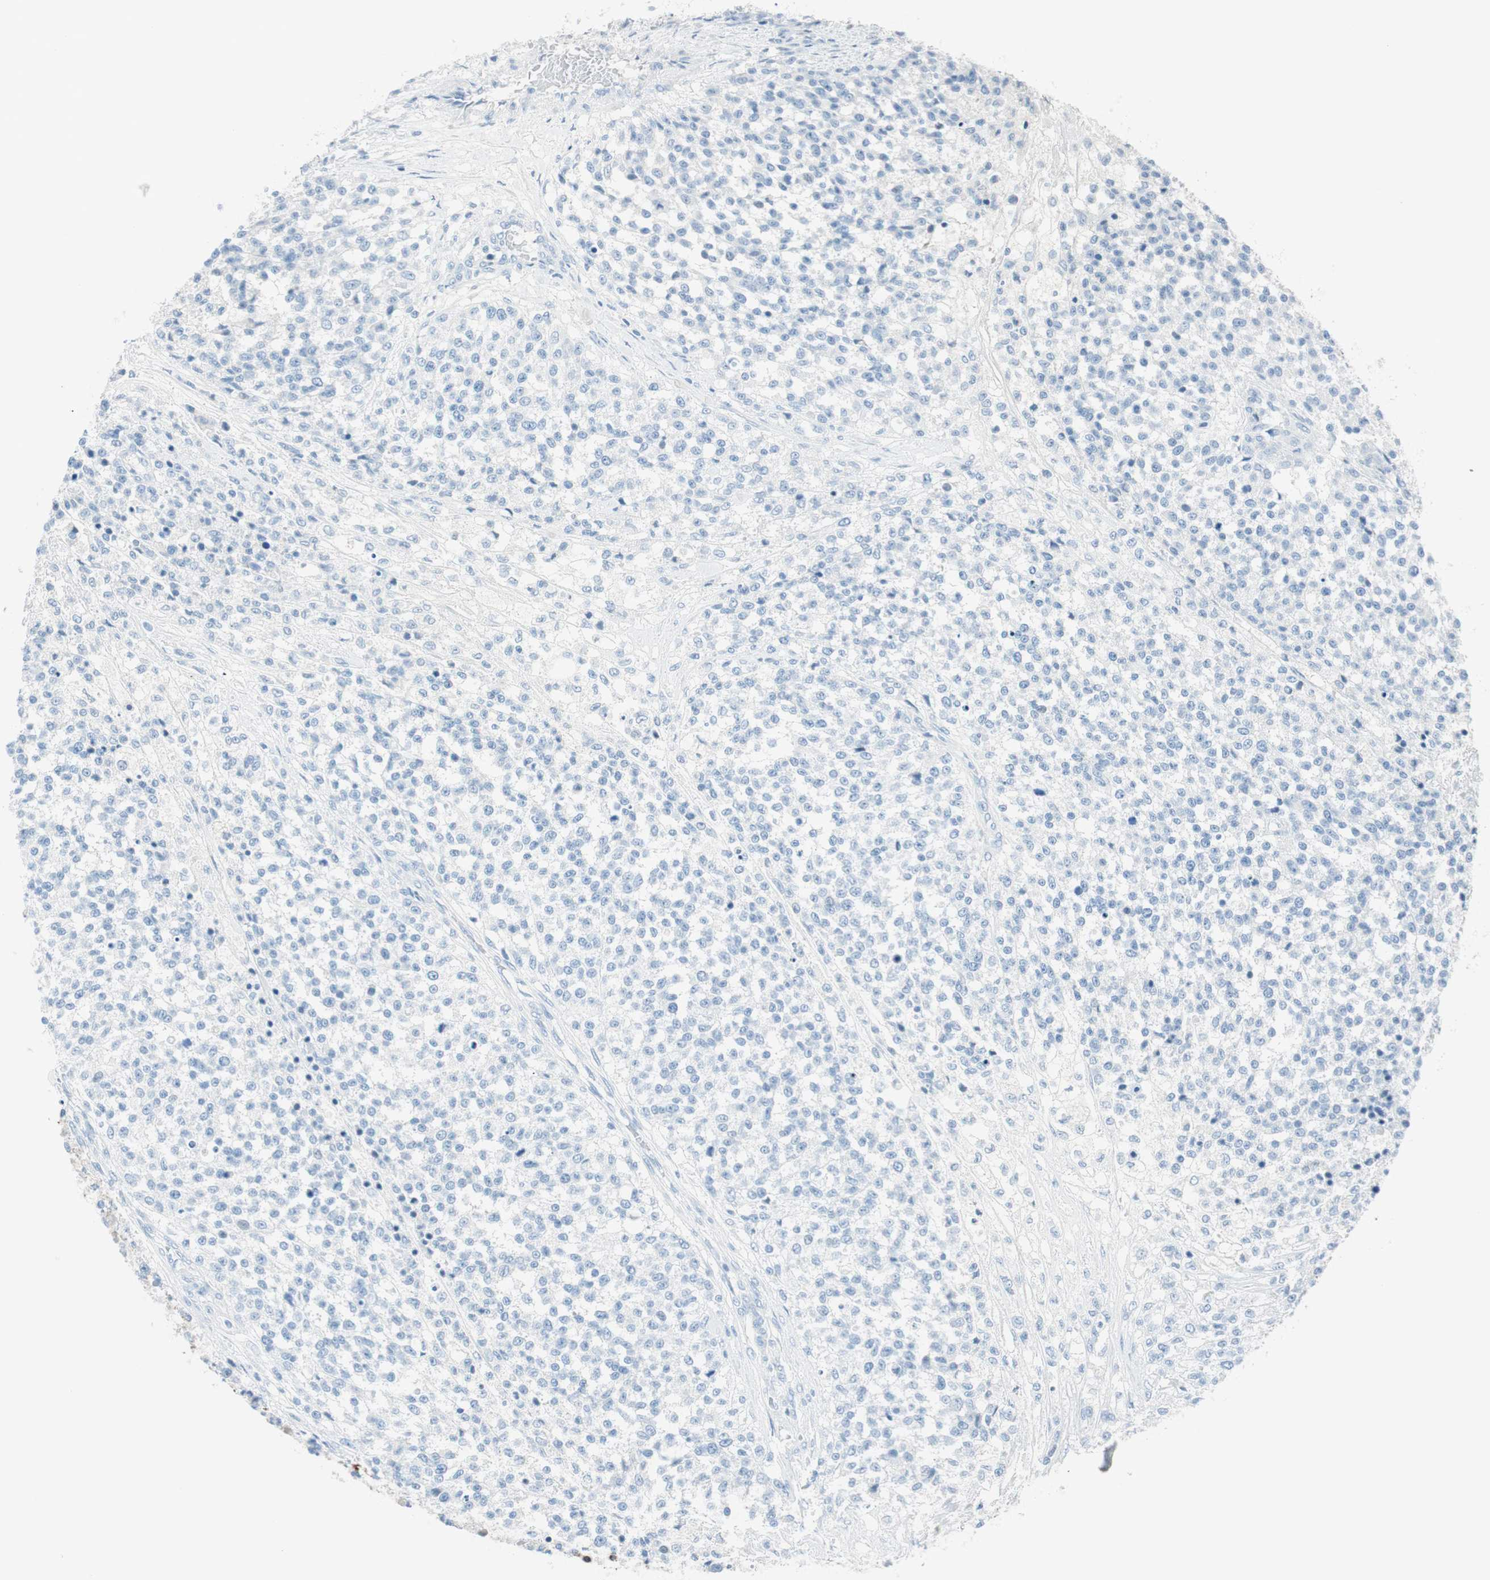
{"staining": {"intensity": "negative", "quantity": "none", "location": "none"}, "tissue": "testis cancer", "cell_type": "Tumor cells", "image_type": "cancer", "snomed": [{"axis": "morphology", "description": "Seminoma, NOS"}, {"axis": "topography", "description": "Testis"}], "caption": "Seminoma (testis) was stained to show a protein in brown. There is no significant positivity in tumor cells.", "gene": "TNFRSF13C", "patient": {"sex": "male", "age": 59}}